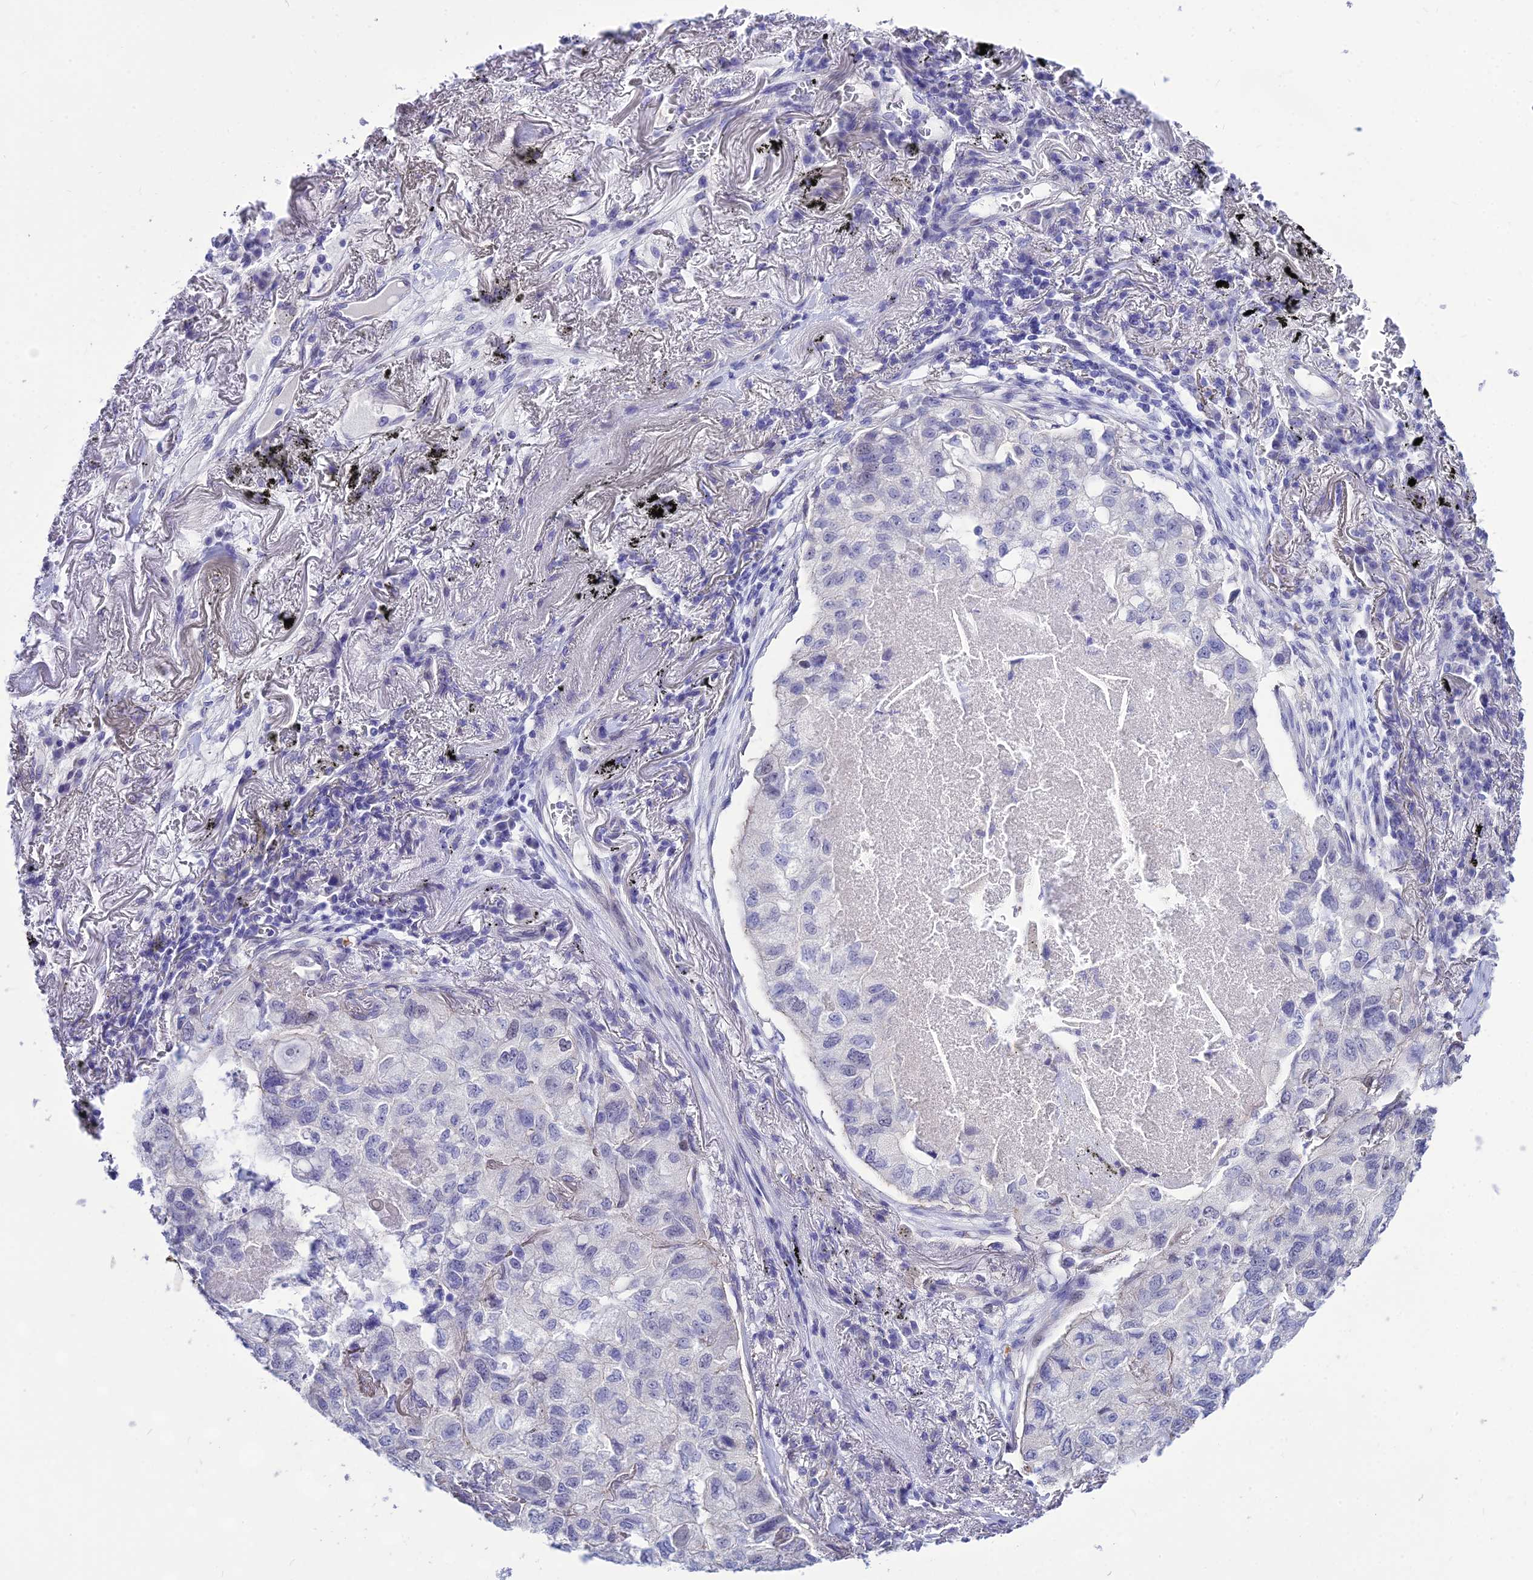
{"staining": {"intensity": "negative", "quantity": "none", "location": "none"}, "tissue": "lung cancer", "cell_type": "Tumor cells", "image_type": "cancer", "snomed": [{"axis": "morphology", "description": "Adenocarcinoma, NOS"}, {"axis": "topography", "description": "Lung"}], "caption": "Lung adenocarcinoma stained for a protein using immunohistochemistry shows no staining tumor cells.", "gene": "DEFB107A", "patient": {"sex": "male", "age": 65}}